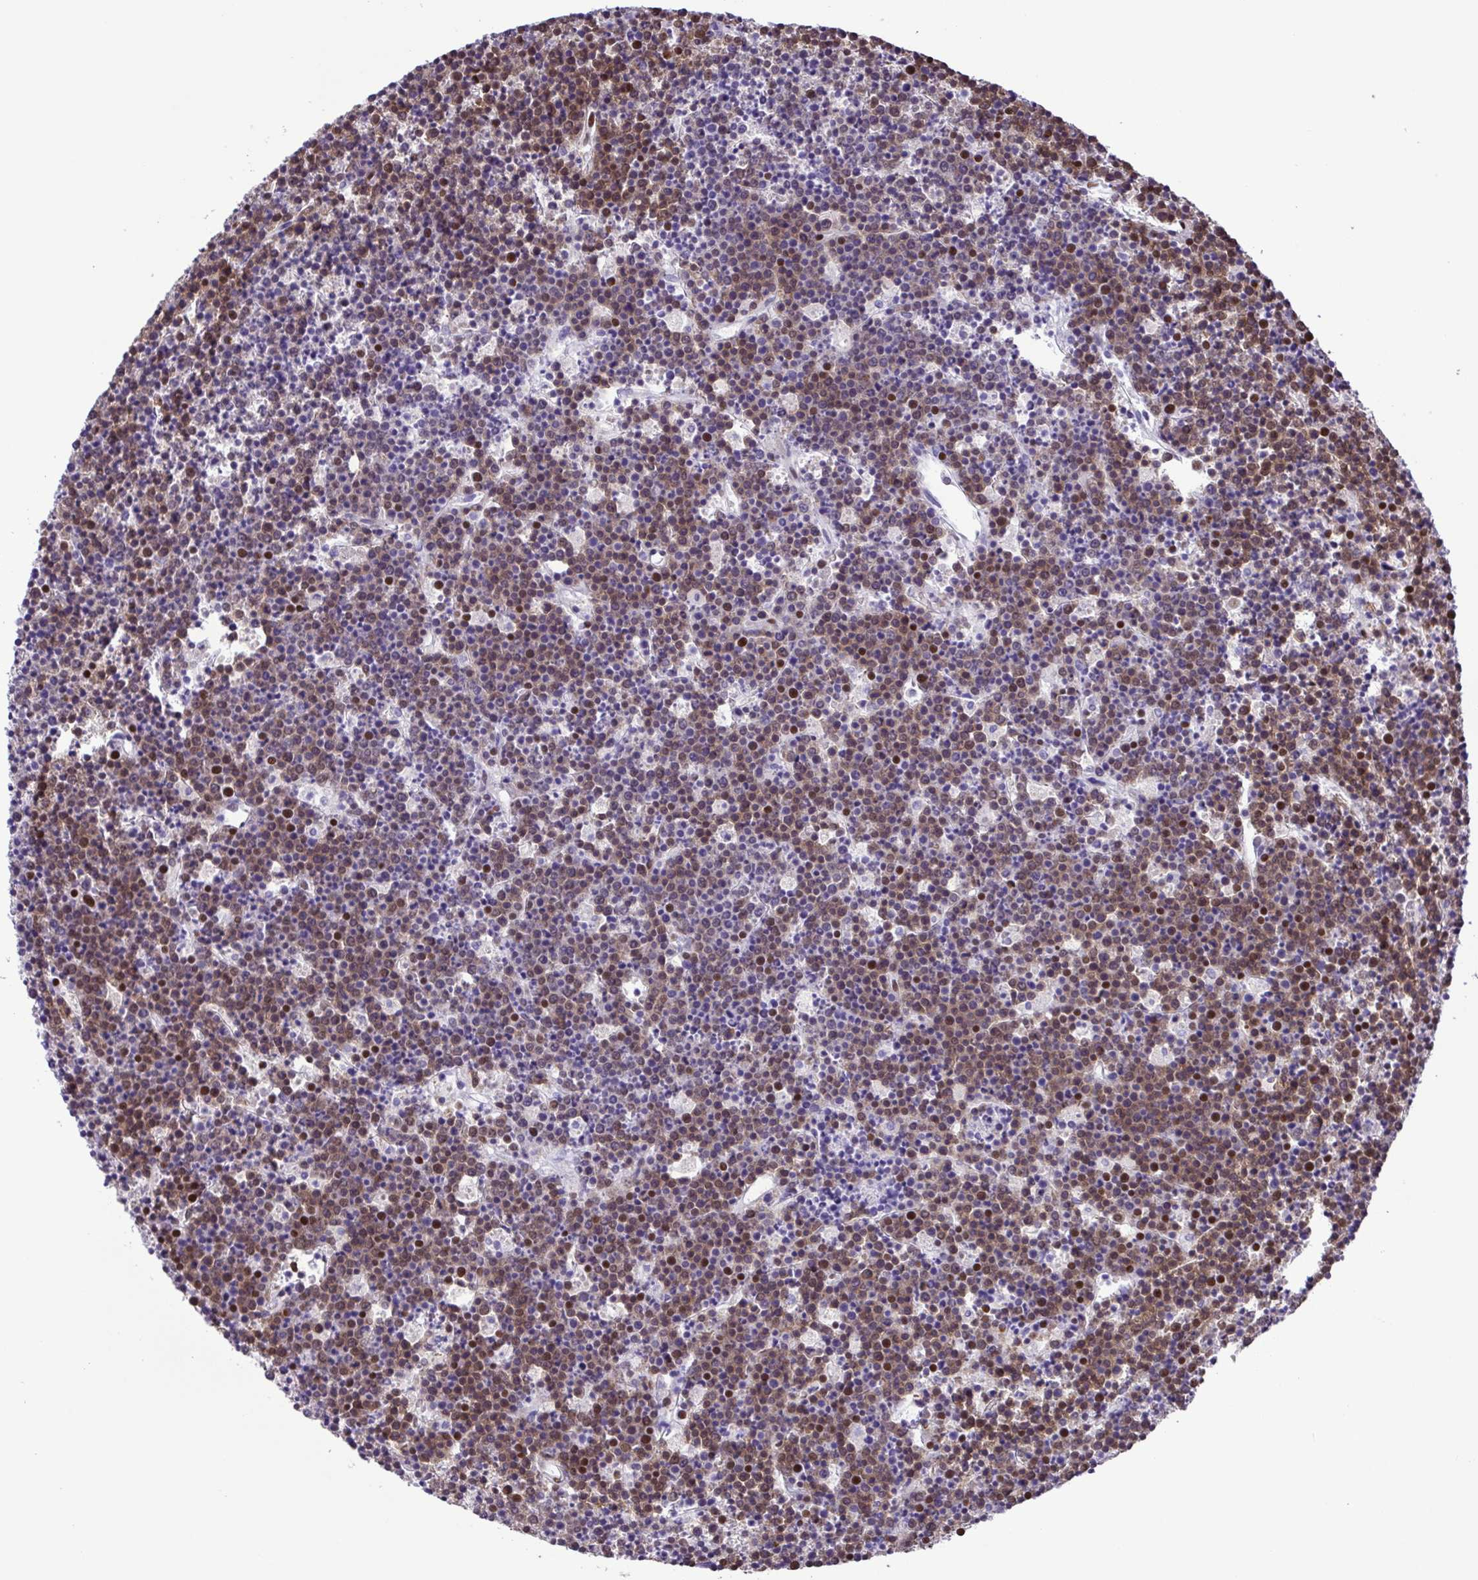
{"staining": {"intensity": "strong", "quantity": "25%-75%", "location": "nuclear"}, "tissue": "lymphoma", "cell_type": "Tumor cells", "image_type": "cancer", "snomed": [{"axis": "morphology", "description": "Malignant lymphoma, non-Hodgkin's type, High grade"}, {"axis": "topography", "description": "Ovary"}], "caption": "A brown stain highlights strong nuclear staining of a protein in high-grade malignant lymphoma, non-Hodgkin's type tumor cells.", "gene": "TRIM28", "patient": {"sex": "female", "age": 56}}